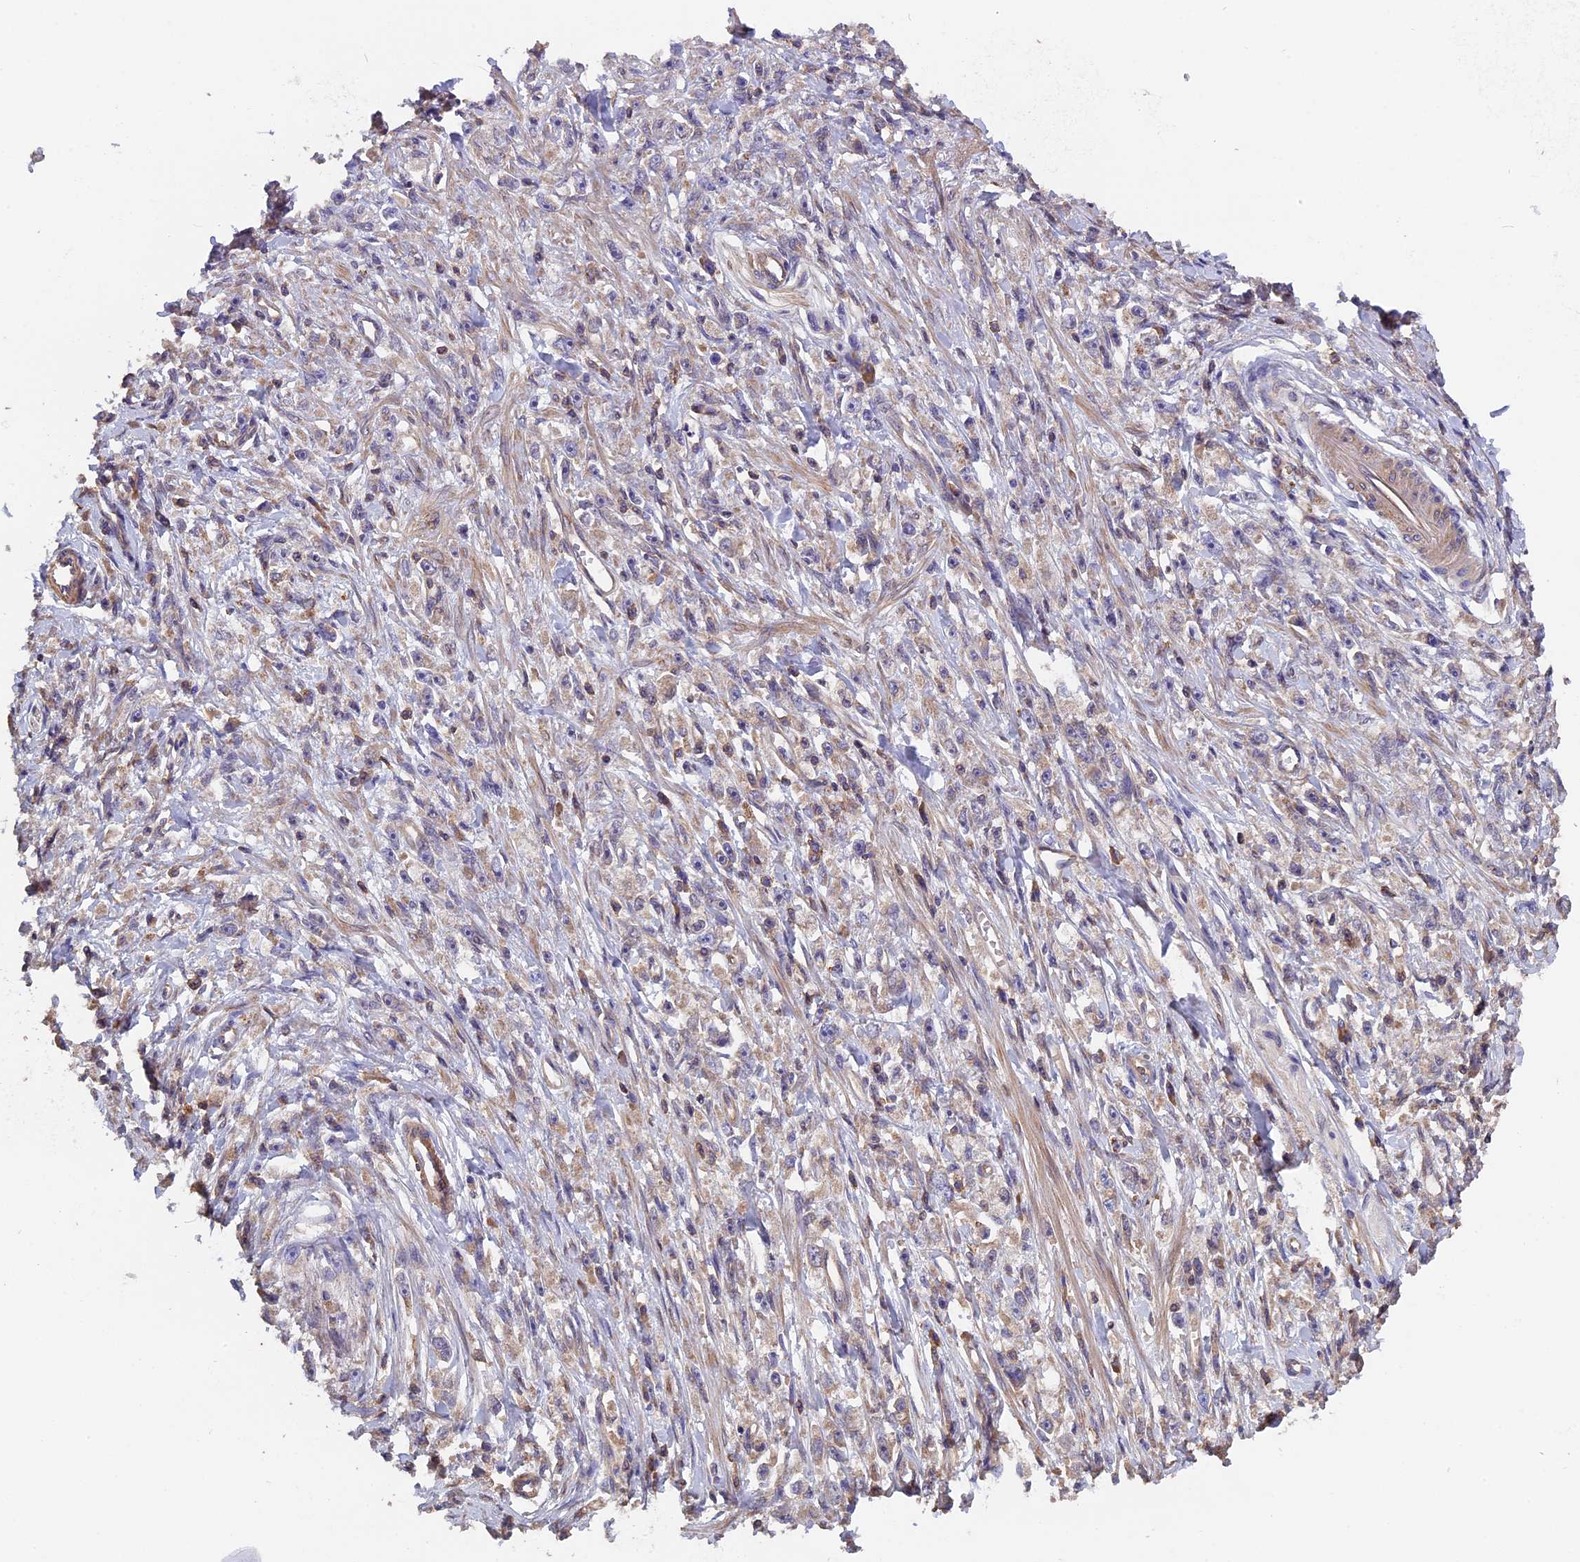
{"staining": {"intensity": "weak", "quantity": "<25%", "location": "cytoplasmic/membranous"}, "tissue": "stomach cancer", "cell_type": "Tumor cells", "image_type": "cancer", "snomed": [{"axis": "morphology", "description": "Adenocarcinoma, NOS"}, {"axis": "topography", "description": "Stomach"}], "caption": "Immunohistochemistry (IHC) of human stomach cancer (adenocarcinoma) displays no expression in tumor cells.", "gene": "CCDC153", "patient": {"sex": "female", "age": 59}}